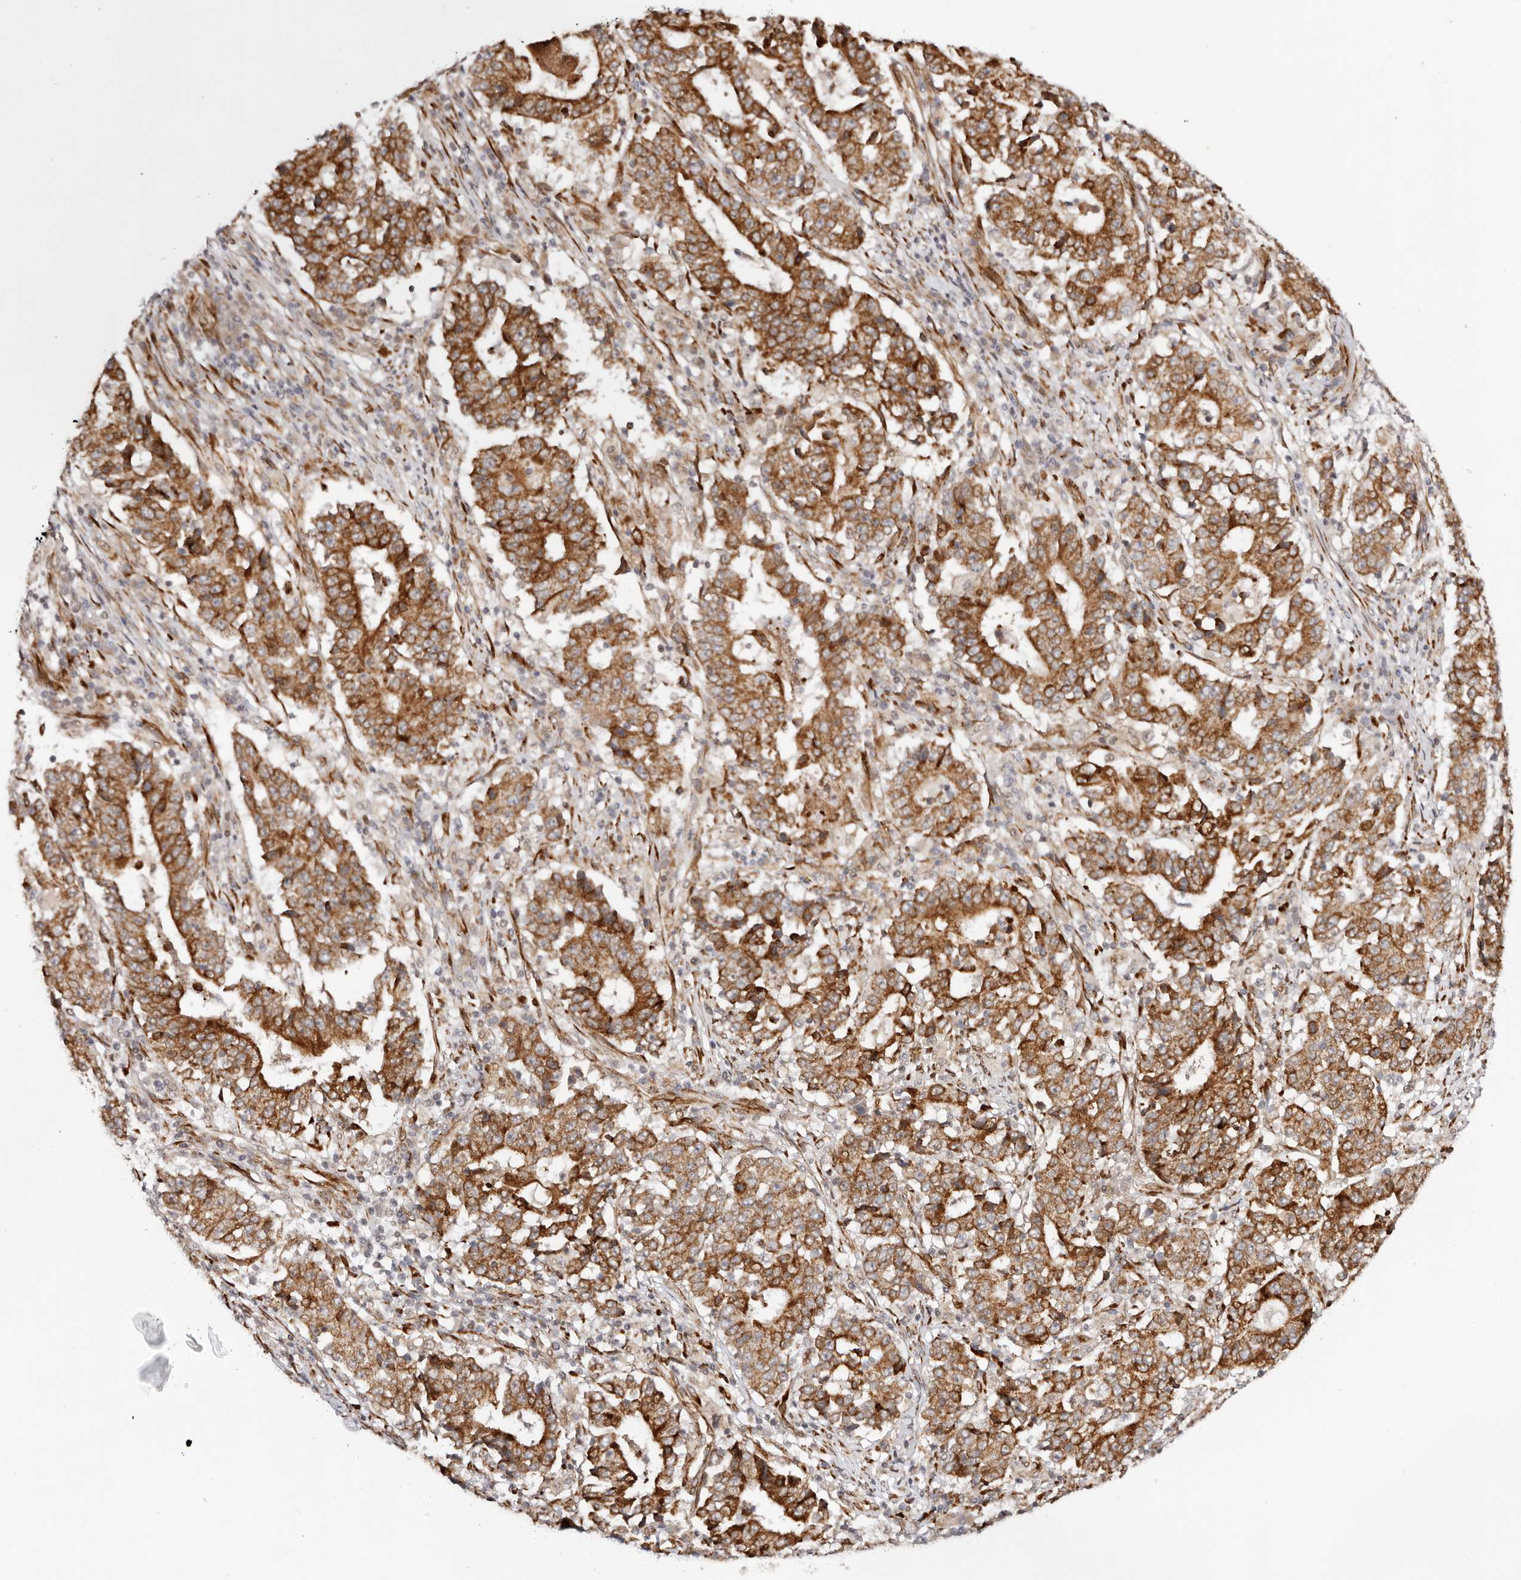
{"staining": {"intensity": "strong", "quantity": ">75%", "location": "cytoplasmic/membranous"}, "tissue": "stomach cancer", "cell_type": "Tumor cells", "image_type": "cancer", "snomed": [{"axis": "morphology", "description": "Adenocarcinoma, NOS"}, {"axis": "topography", "description": "Stomach"}], "caption": "Protein analysis of stomach adenocarcinoma tissue shows strong cytoplasmic/membranous expression in approximately >75% of tumor cells.", "gene": "BCL2L15", "patient": {"sex": "male", "age": 59}}